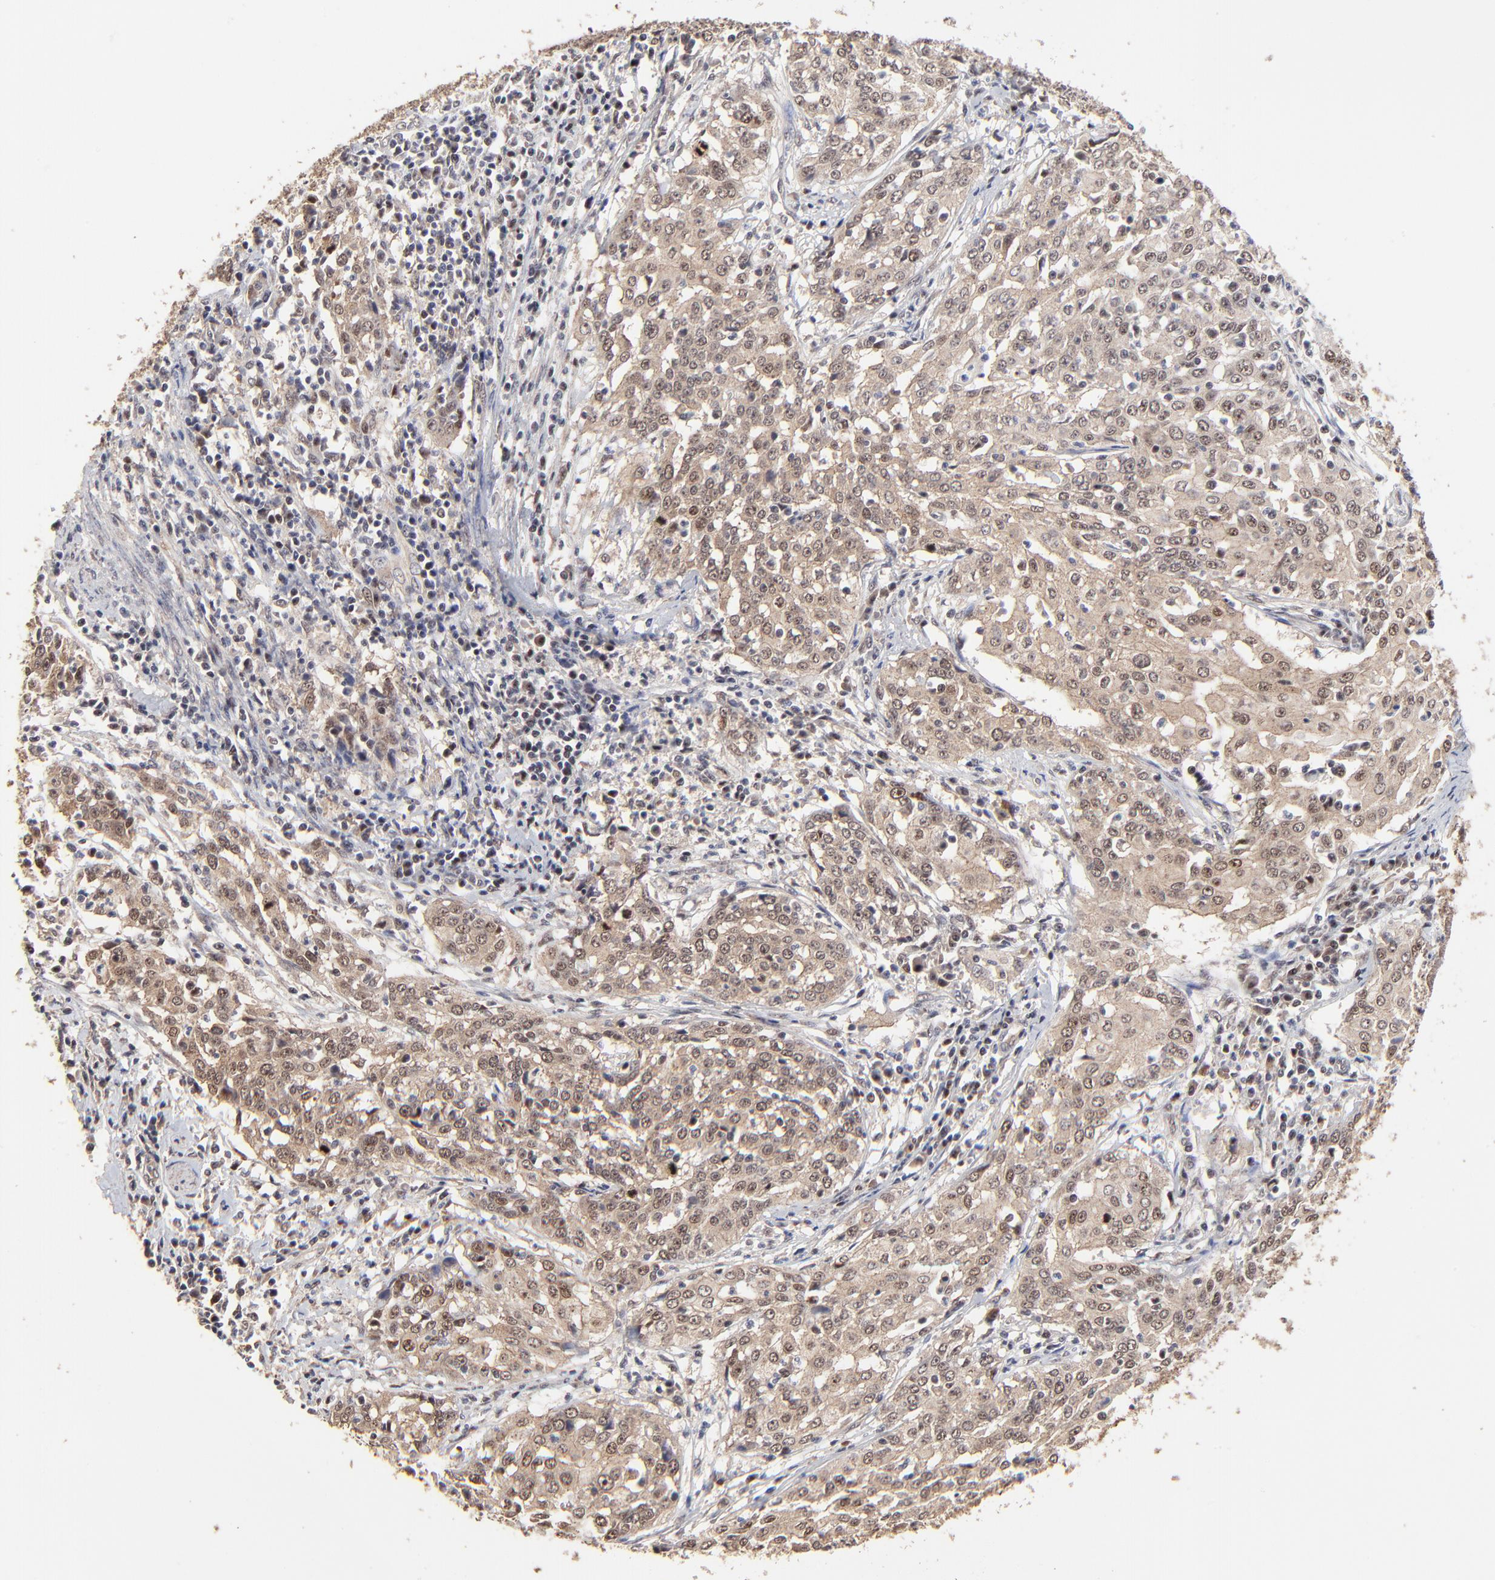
{"staining": {"intensity": "moderate", "quantity": ">75%", "location": "cytoplasmic/membranous,nuclear"}, "tissue": "cervical cancer", "cell_type": "Tumor cells", "image_type": "cancer", "snomed": [{"axis": "morphology", "description": "Squamous cell carcinoma, NOS"}, {"axis": "topography", "description": "Cervix"}], "caption": "A medium amount of moderate cytoplasmic/membranous and nuclear positivity is present in about >75% of tumor cells in cervical cancer (squamous cell carcinoma) tissue.", "gene": "FRMD8", "patient": {"sex": "female", "age": 39}}